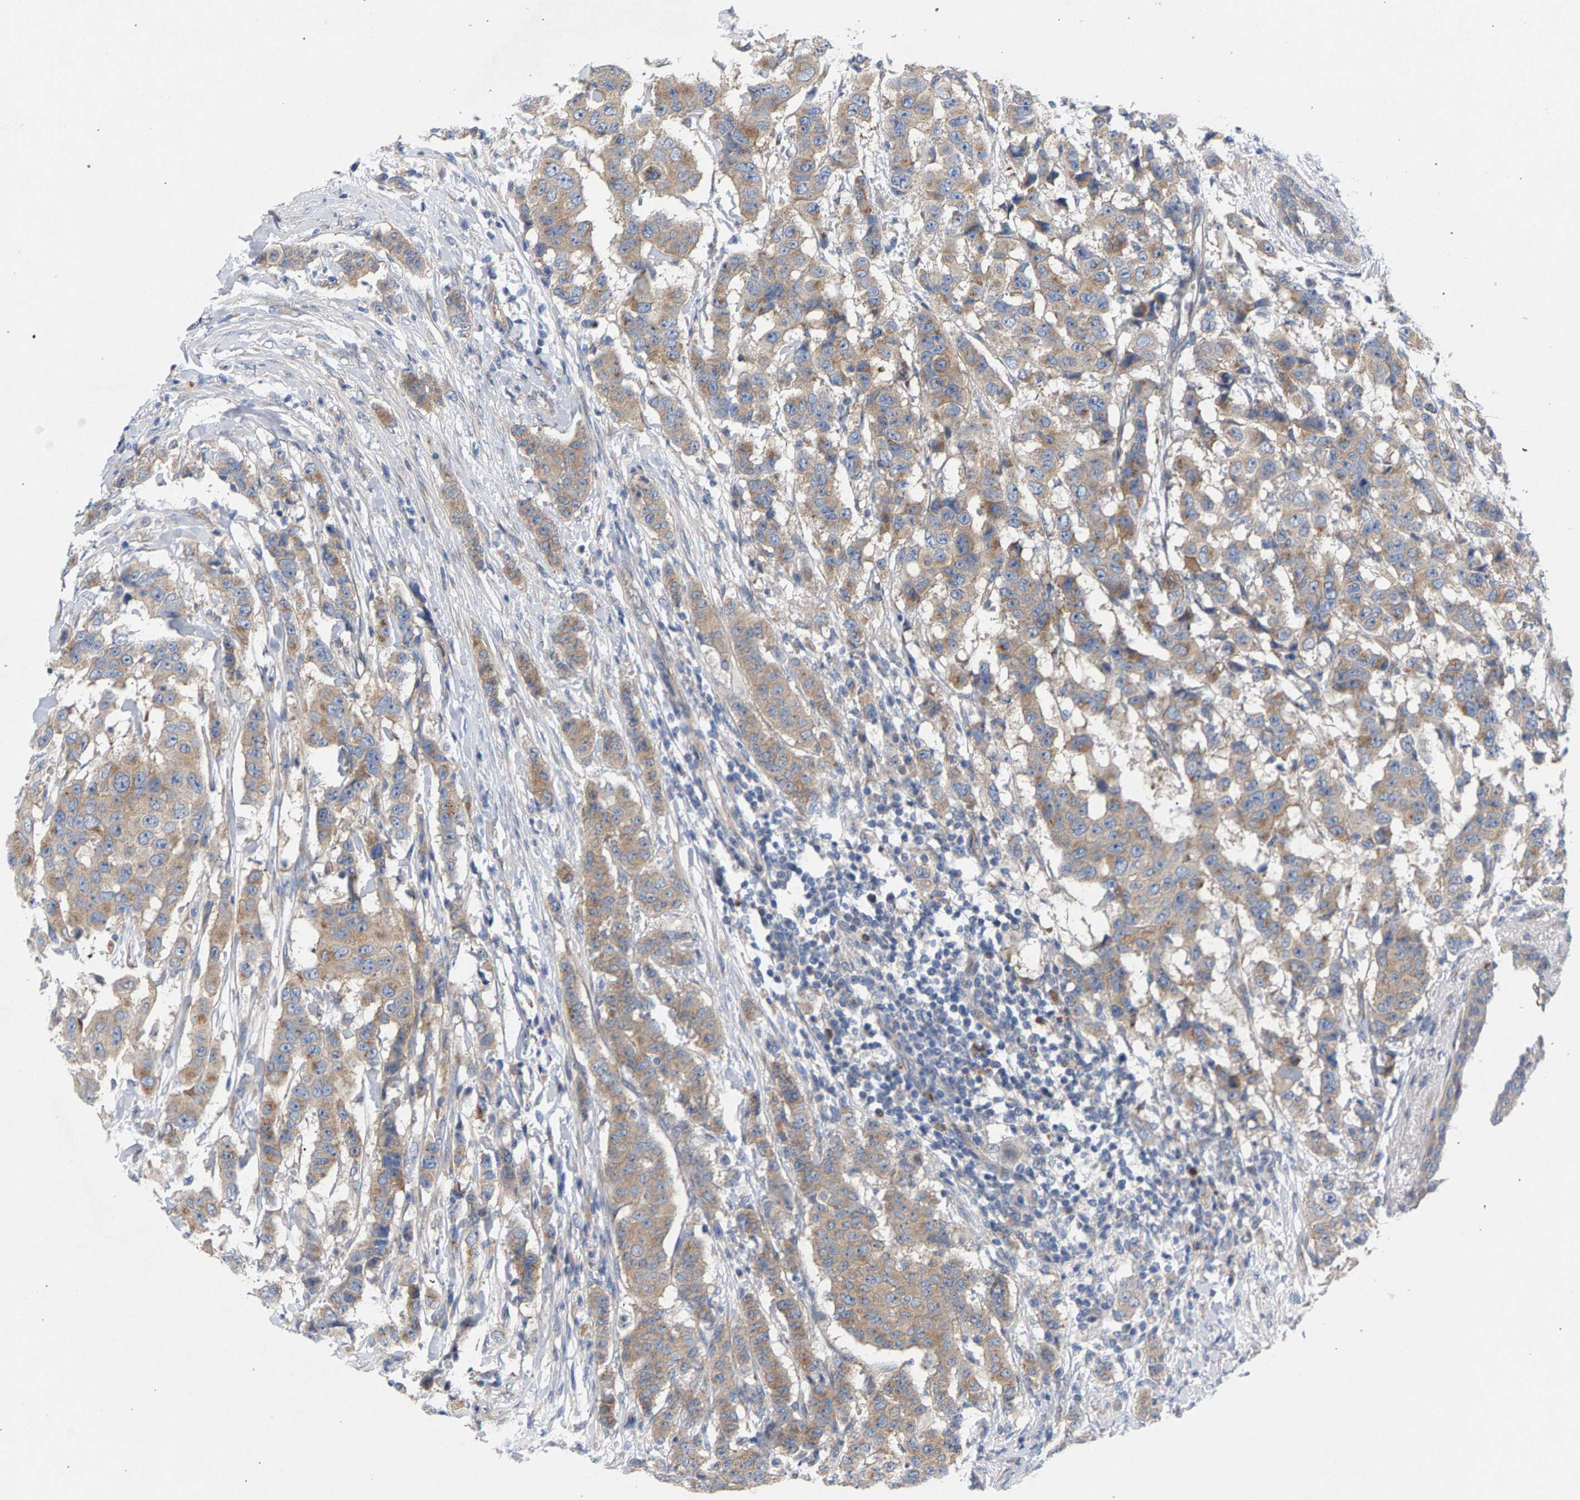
{"staining": {"intensity": "weak", "quantity": ">75%", "location": "cytoplasmic/membranous"}, "tissue": "breast cancer", "cell_type": "Tumor cells", "image_type": "cancer", "snomed": [{"axis": "morphology", "description": "Duct carcinoma"}, {"axis": "topography", "description": "Breast"}], "caption": "Immunohistochemical staining of breast cancer shows low levels of weak cytoplasmic/membranous staining in approximately >75% of tumor cells.", "gene": "MAMDC2", "patient": {"sex": "female", "age": 40}}